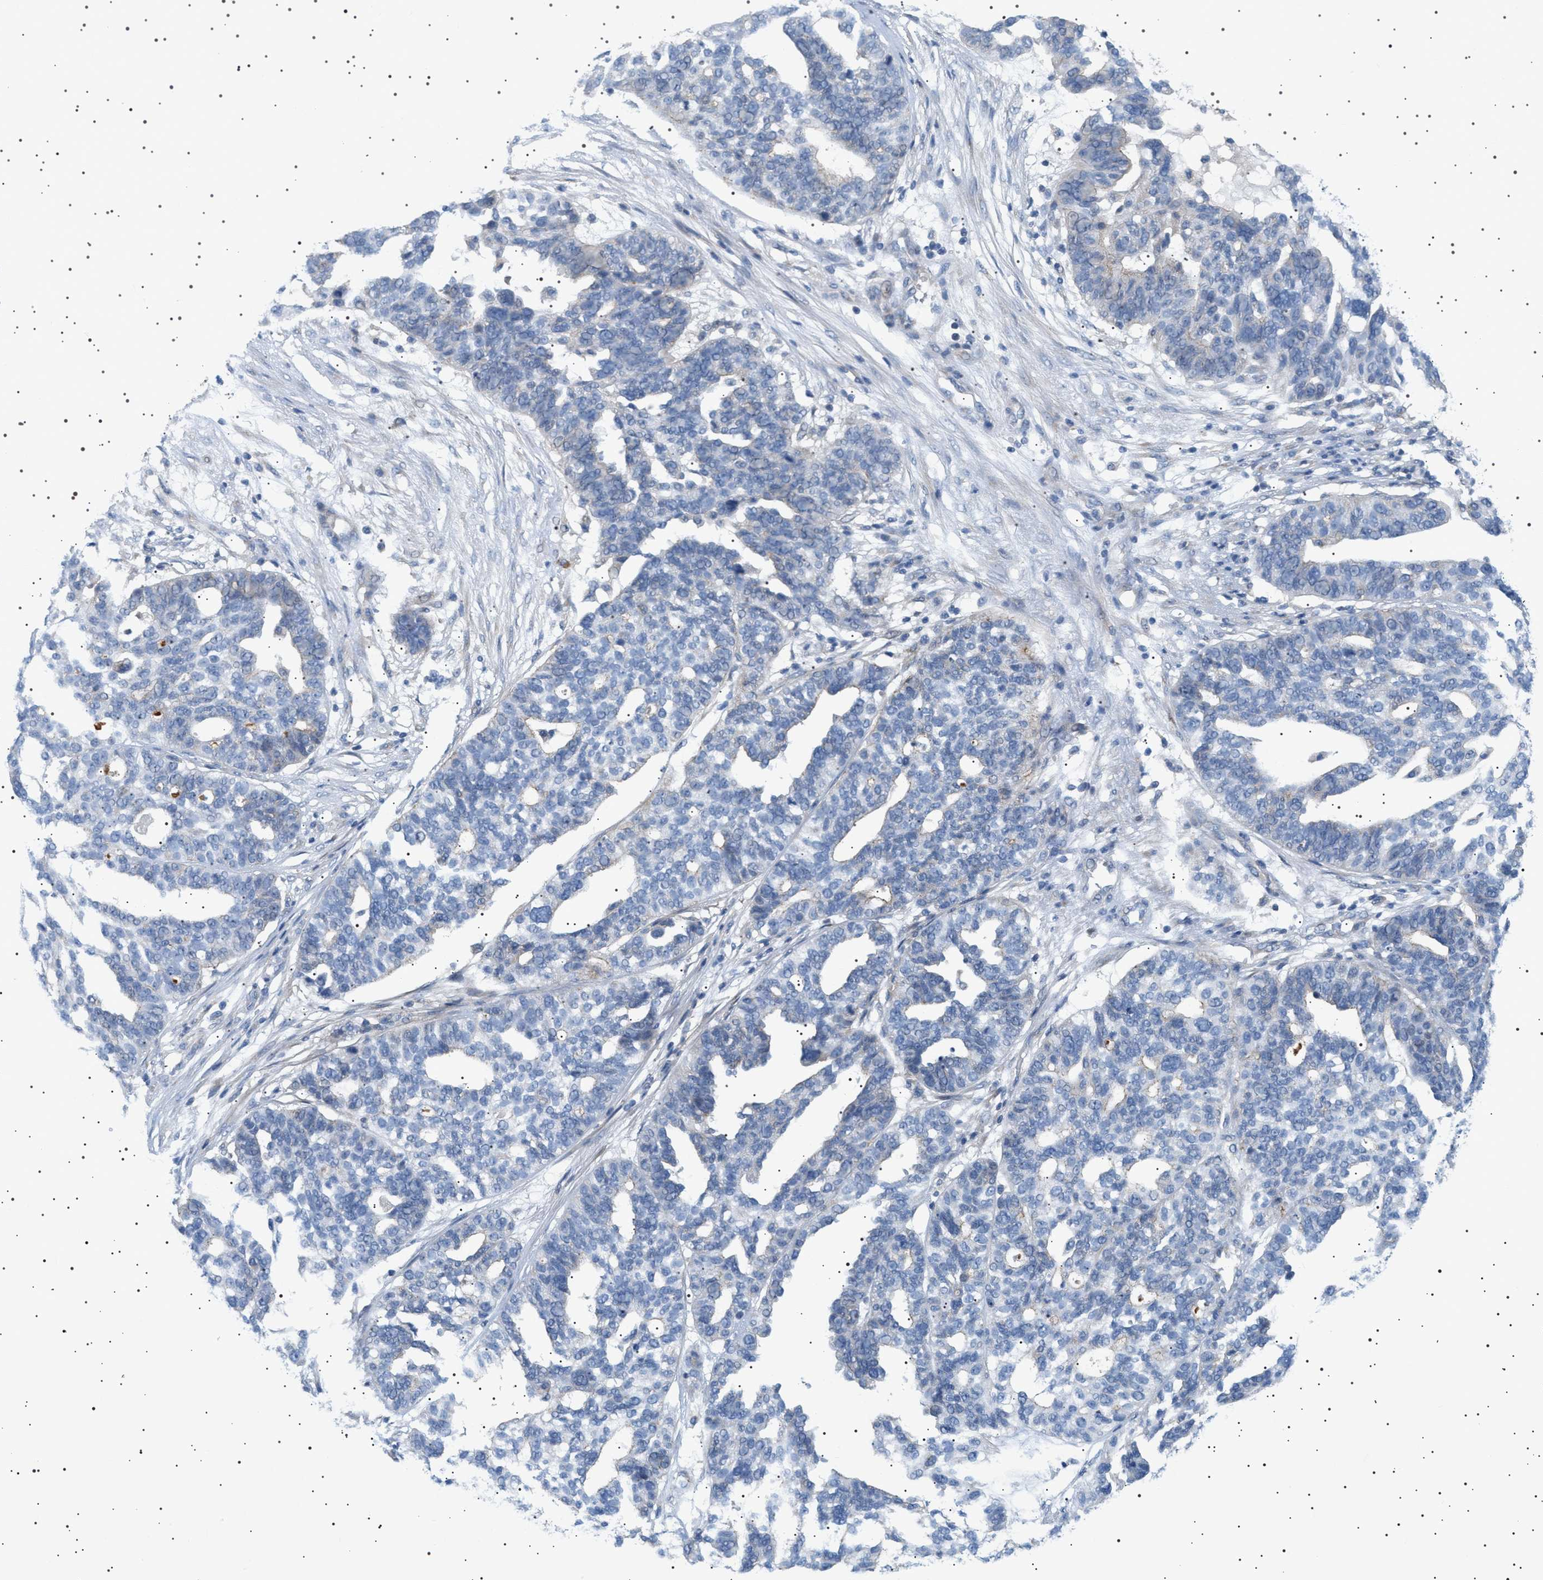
{"staining": {"intensity": "negative", "quantity": "none", "location": "none"}, "tissue": "ovarian cancer", "cell_type": "Tumor cells", "image_type": "cancer", "snomed": [{"axis": "morphology", "description": "Cystadenocarcinoma, serous, NOS"}, {"axis": "topography", "description": "Ovary"}], "caption": "This photomicrograph is of serous cystadenocarcinoma (ovarian) stained with immunohistochemistry to label a protein in brown with the nuclei are counter-stained blue. There is no expression in tumor cells. (Brightfield microscopy of DAB immunohistochemistry (IHC) at high magnification).", "gene": "ADCY10", "patient": {"sex": "female", "age": 59}}